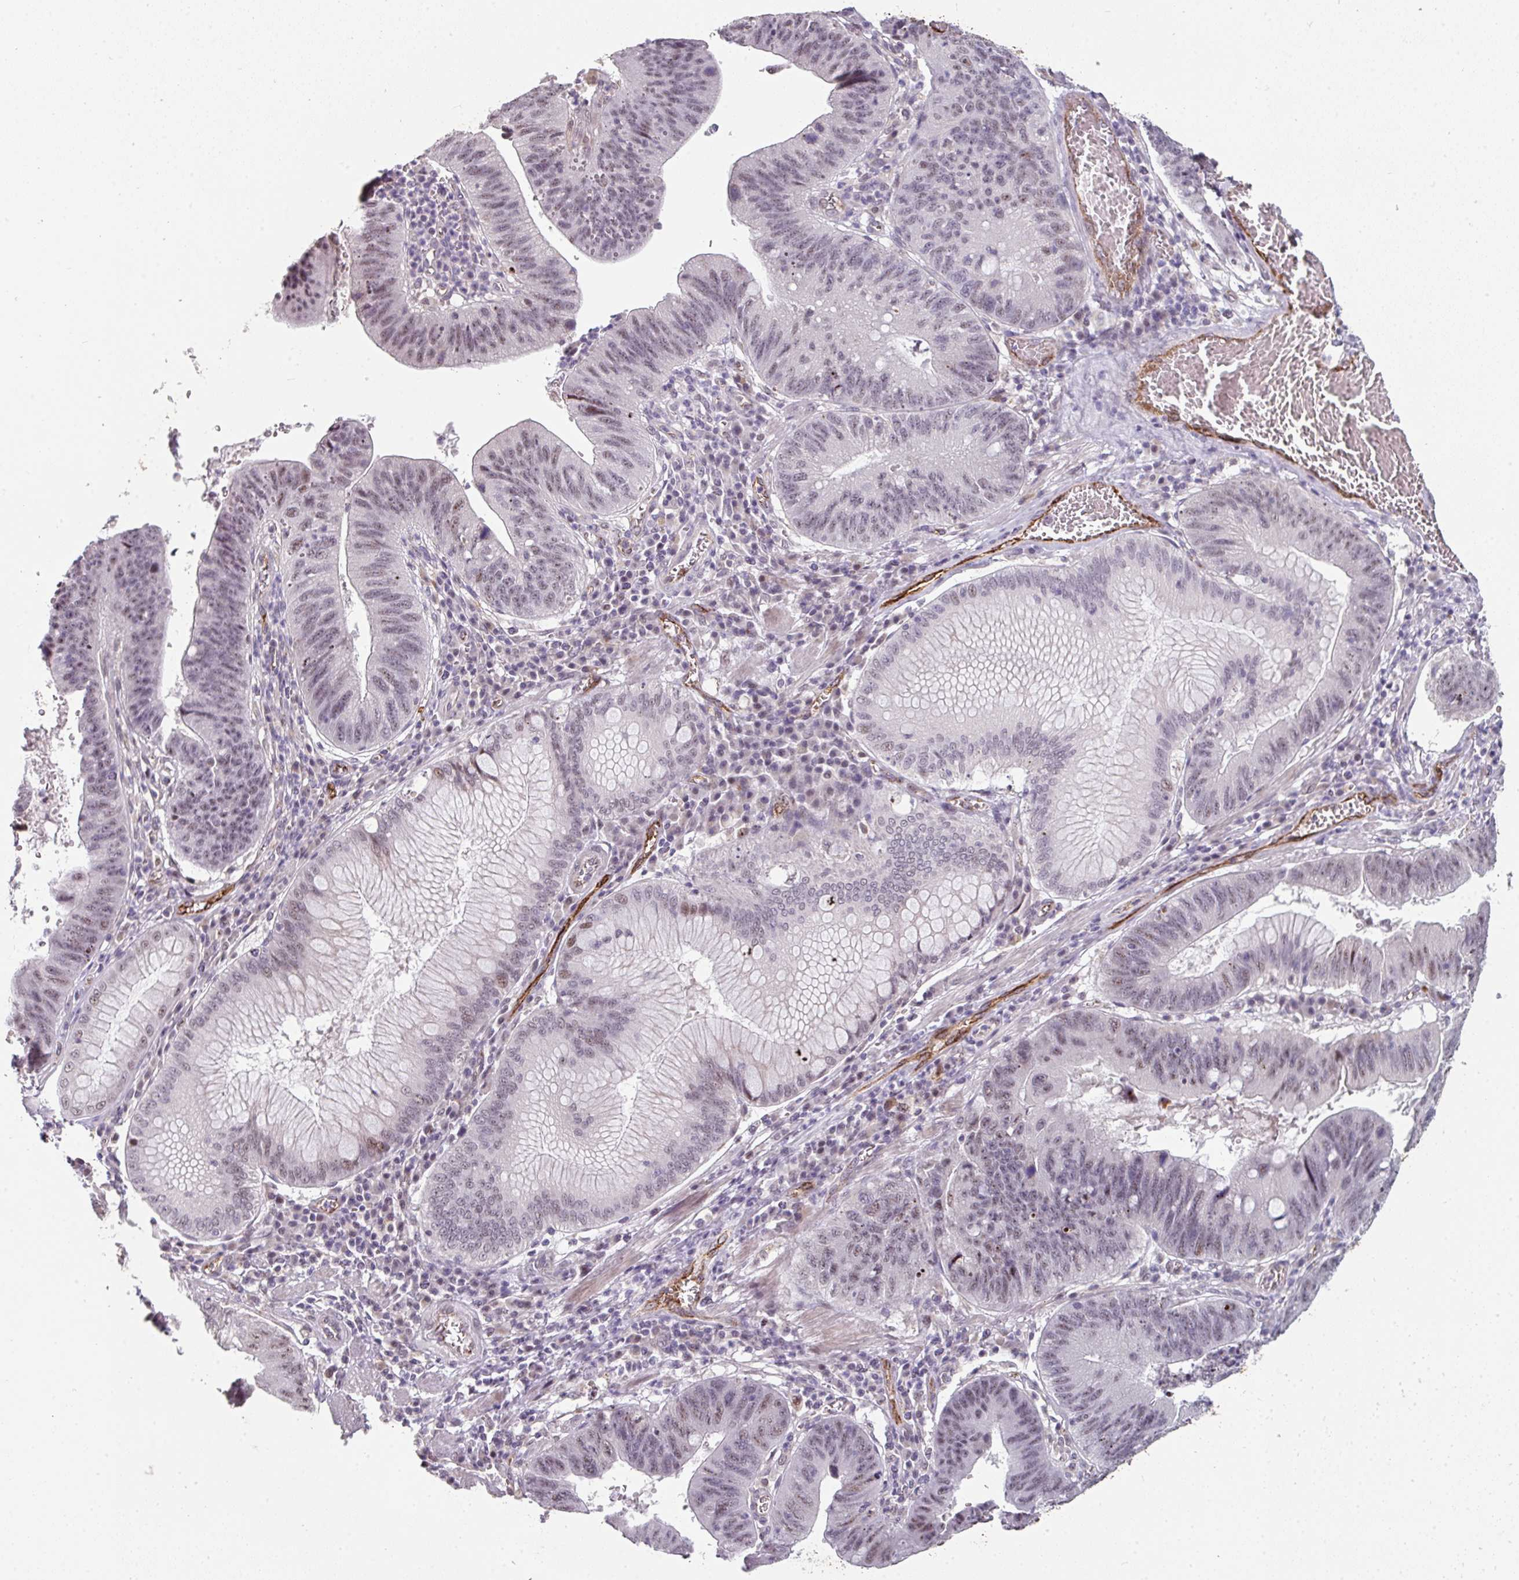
{"staining": {"intensity": "moderate", "quantity": "<25%", "location": "nuclear"}, "tissue": "stomach cancer", "cell_type": "Tumor cells", "image_type": "cancer", "snomed": [{"axis": "morphology", "description": "Adenocarcinoma, NOS"}, {"axis": "topography", "description": "Stomach"}], "caption": "Protein staining by IHC demonstrates moderate nuclear positivity in about <25% of tumor cells in stomach cancer (adenocarcinoma).", "gene": "SIDT2", "patient": {"sex": "male", "age": 59}}